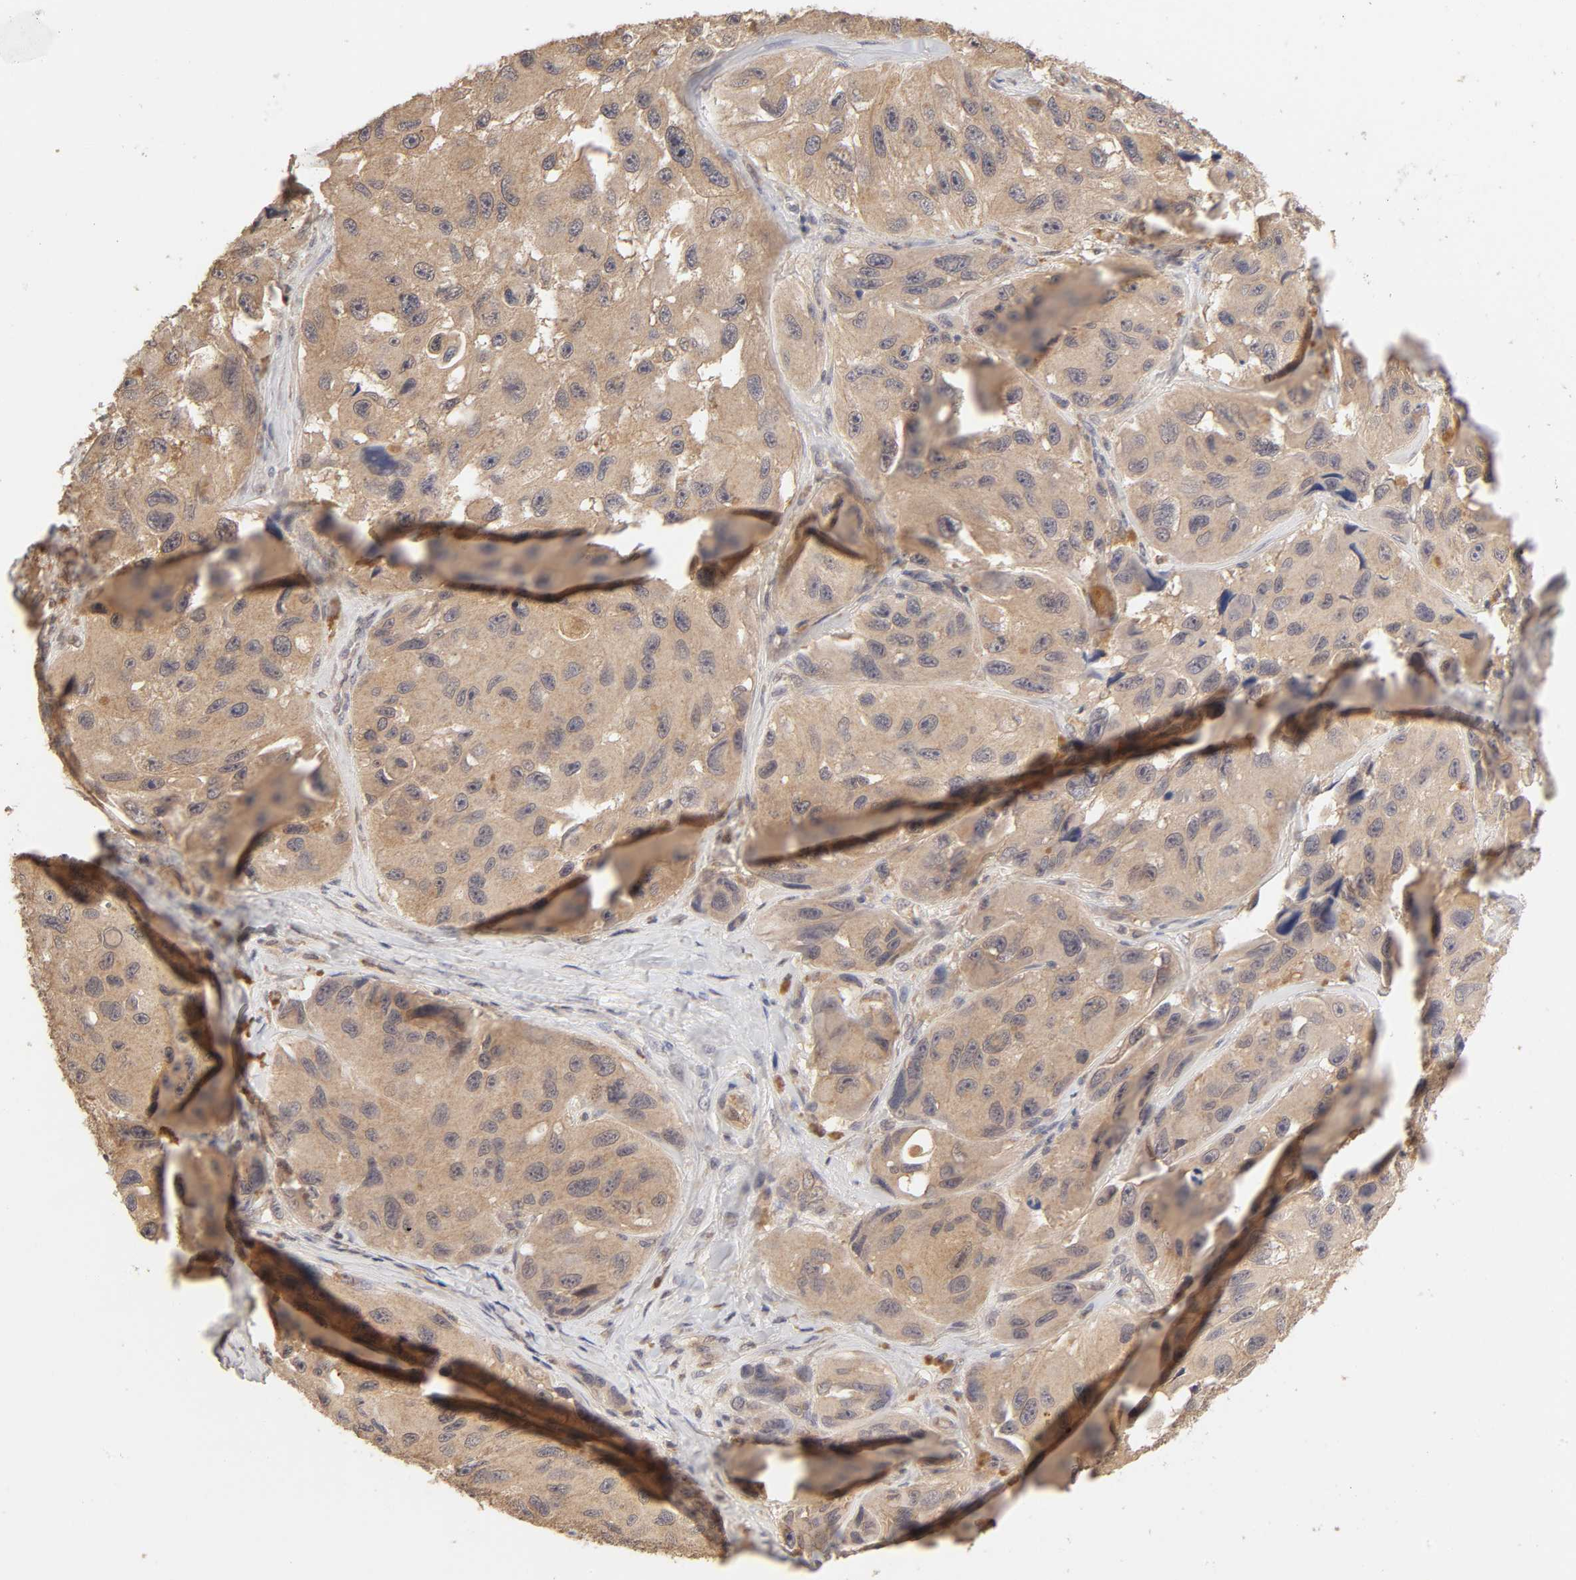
{"staining": {"intensity": "moderate", "quantity": ">75%", "location": "cytoplasmic/membranous"}, "tissue": "melanoma", "cell_type": "Tumor cells", "image_type": "cancer", "snomed": [{"axis": "morphology", "description": "Malignant melanoma, NOS"}, {"axis": "topography", "description": "Skin"}], "caption": "This image demonstrates melanoma stained with immunohistochemistry (IHC) to label a protein in brown. The cytoplasmic/membranous of tumor cells show moderate positivity for the protein. Nuclei are counter-stained blue.", "gene": "MAPK1", "patient": {"sex": "female", "age": 73}}